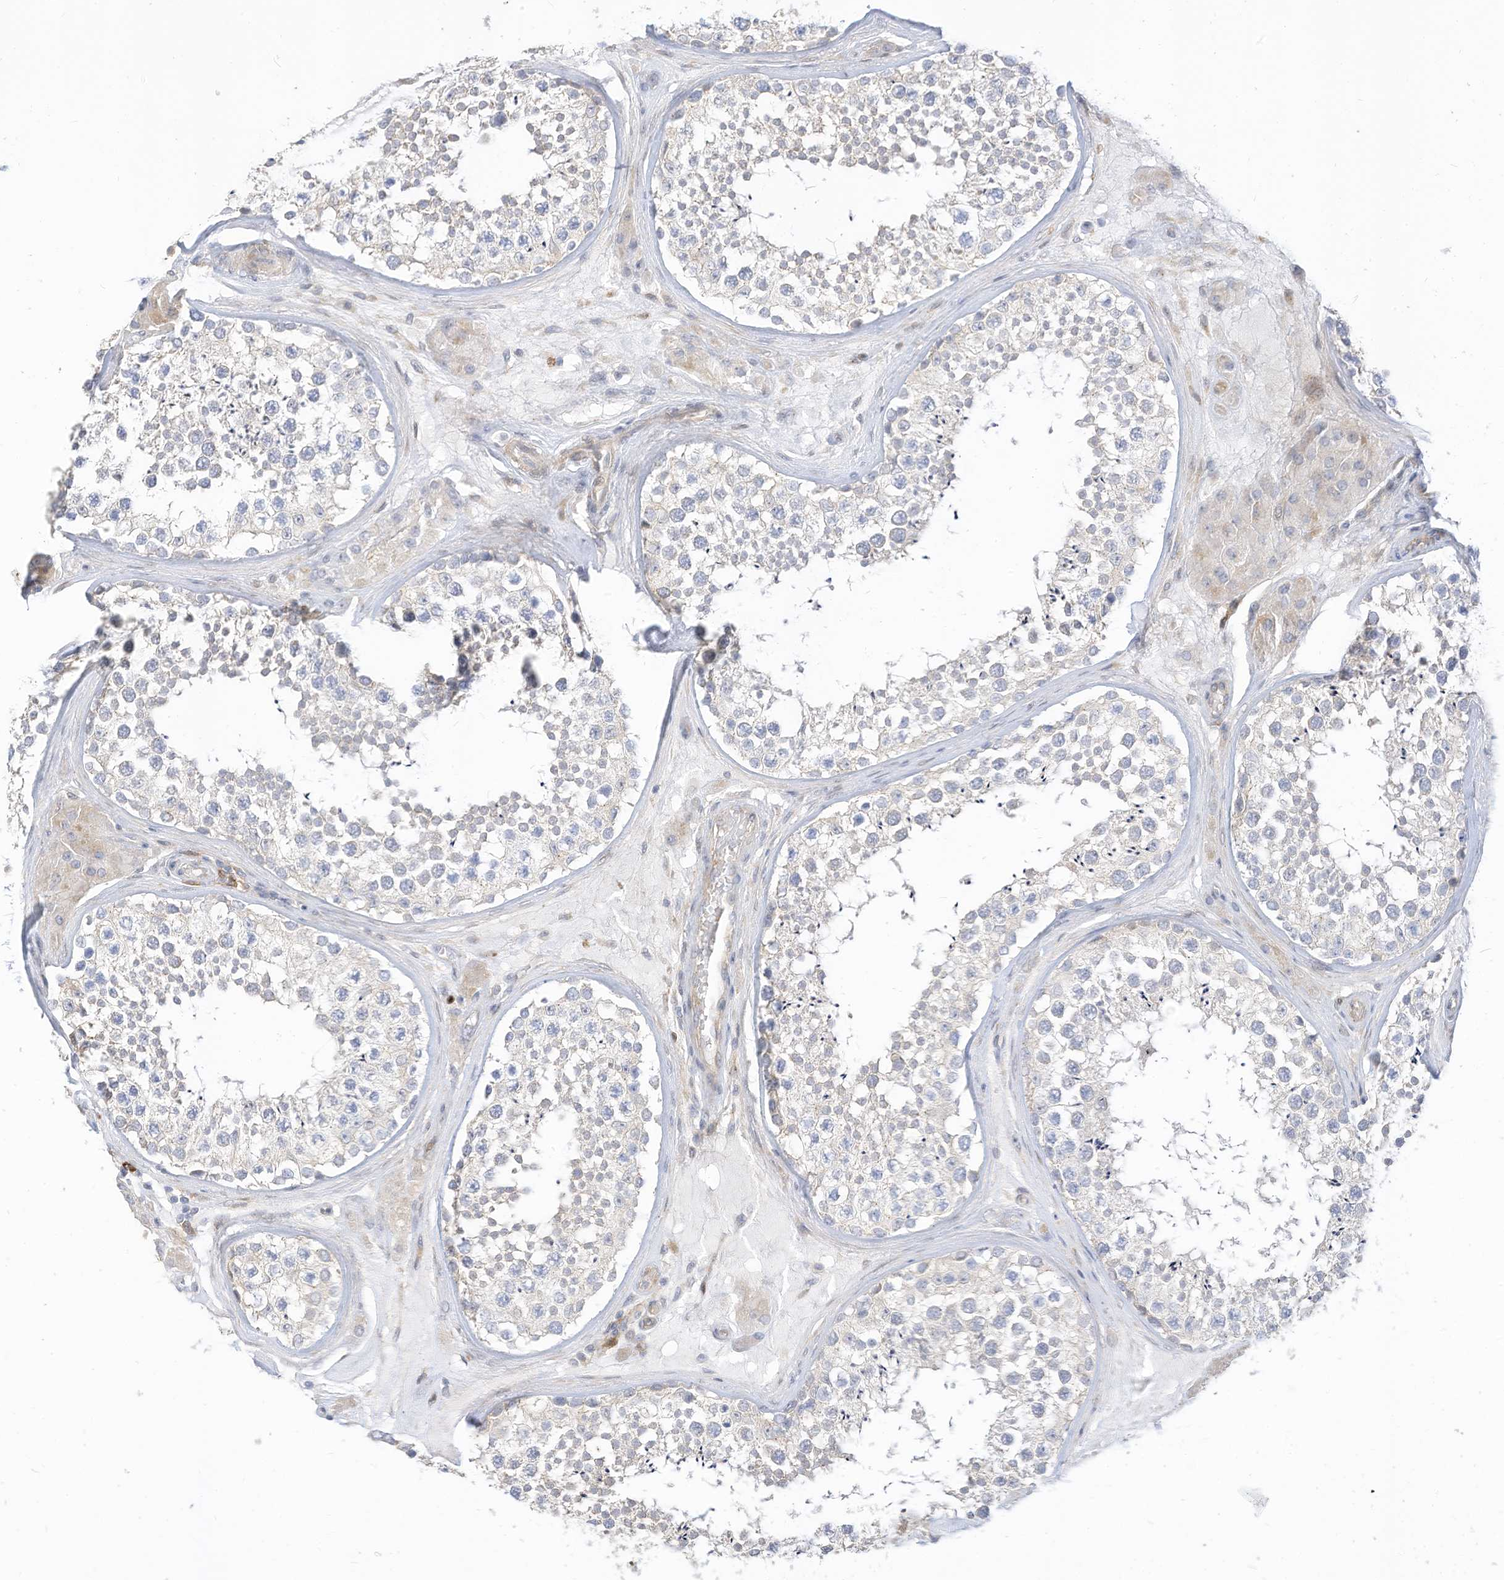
{"staining": {"intensity": "negative", "quantity": "none", "location": "none"}, "tissue": "testis", "cell_type": "Cells in seminiferous ducts", "image_type": "normal", "snomed": [{"axis": "morphology", "description": "Normal tissue, NOS"}, {"axis": "topography", "description": "Testis"}], "caption": "IHC of benign human testis exhibits no positivity in cells in seminiferous ducts.", "gene": "ATP13A1", "patient": {"sex": "male", "age": 46}}